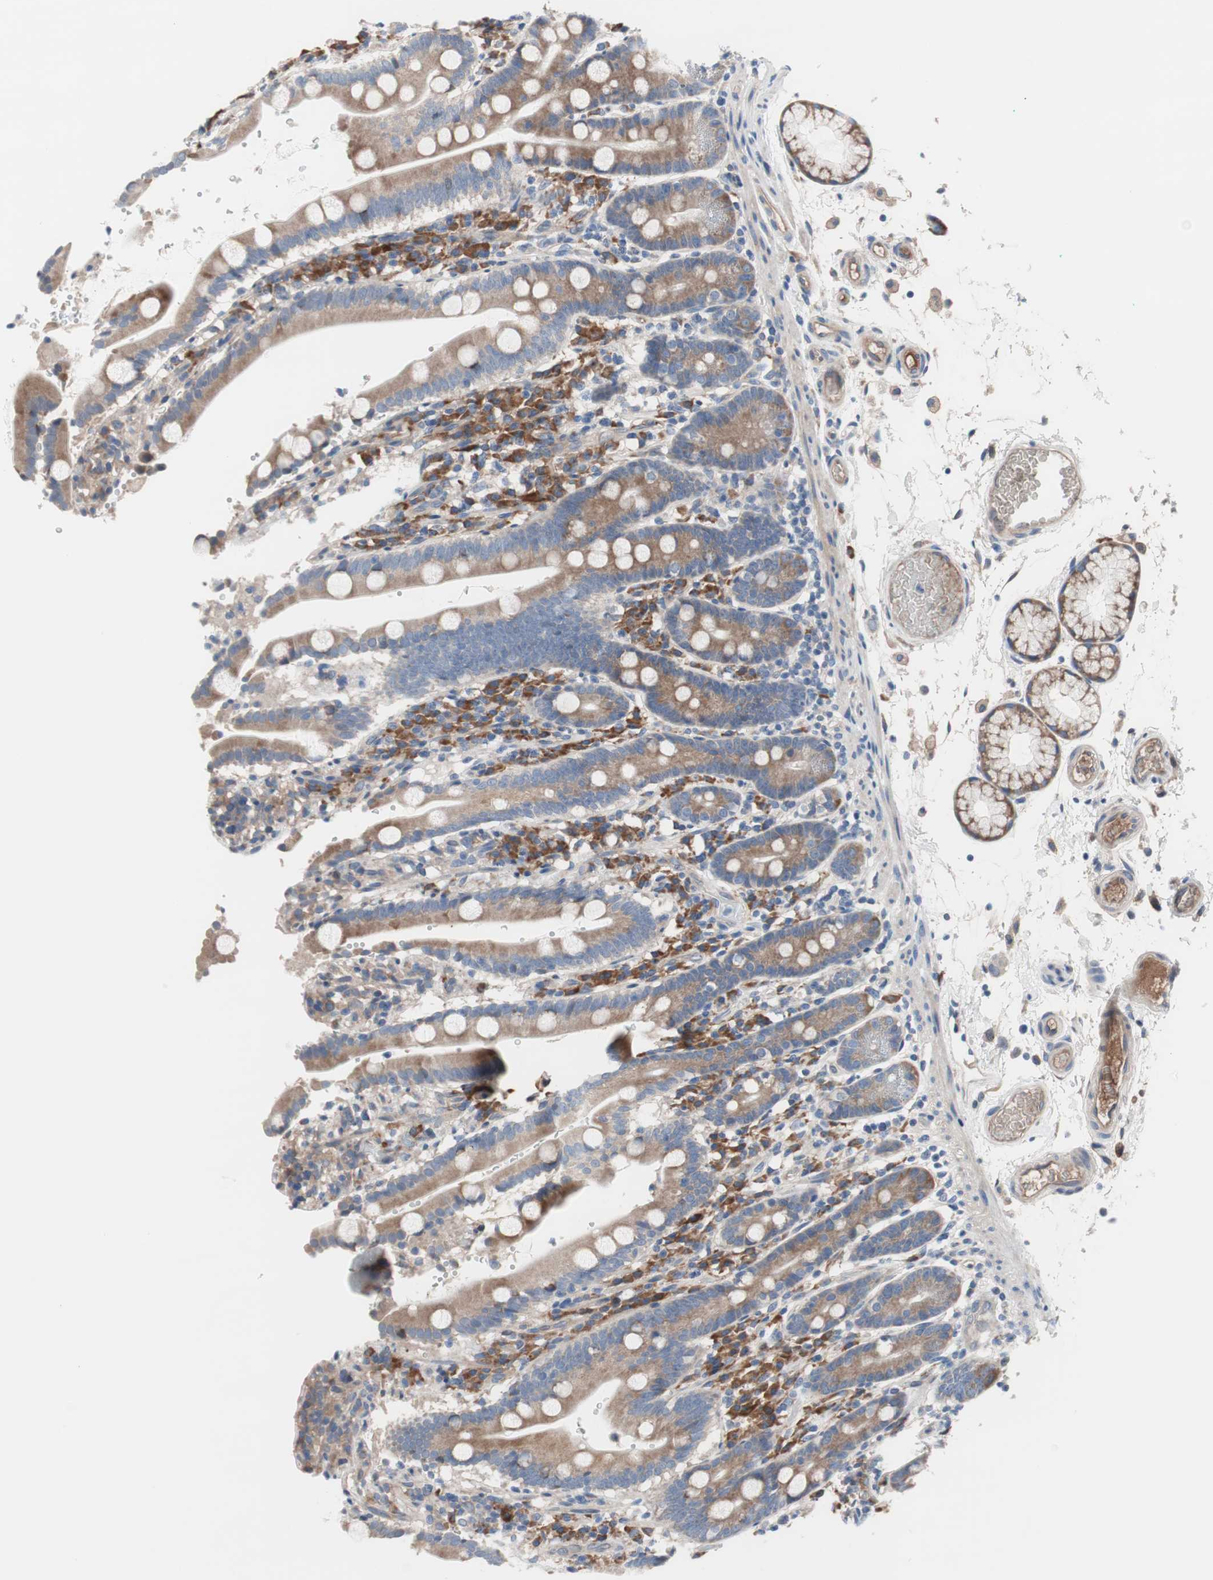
{"staining": {"intensity": "moderate", "quantity": ">75%", "location": "cytoplasmic/membranous"}, "tissue": "duodenum", "cell_type": "Glandular cells", "image_type": "normal", "snomed": [{"axis": "morphology", "description": "Normal tissue, NOS"}, {"axis": "topography", "description": "Small intestine, NOS"}], "caption": "This is a photomicrograph of immunohistochemistry staining of normal duodenum, which shows moderate expression in the cytoplasmic/membranous of glandular cells.", "gene": "KANSL1", "patient": {"sex": "female", "age": 71}}